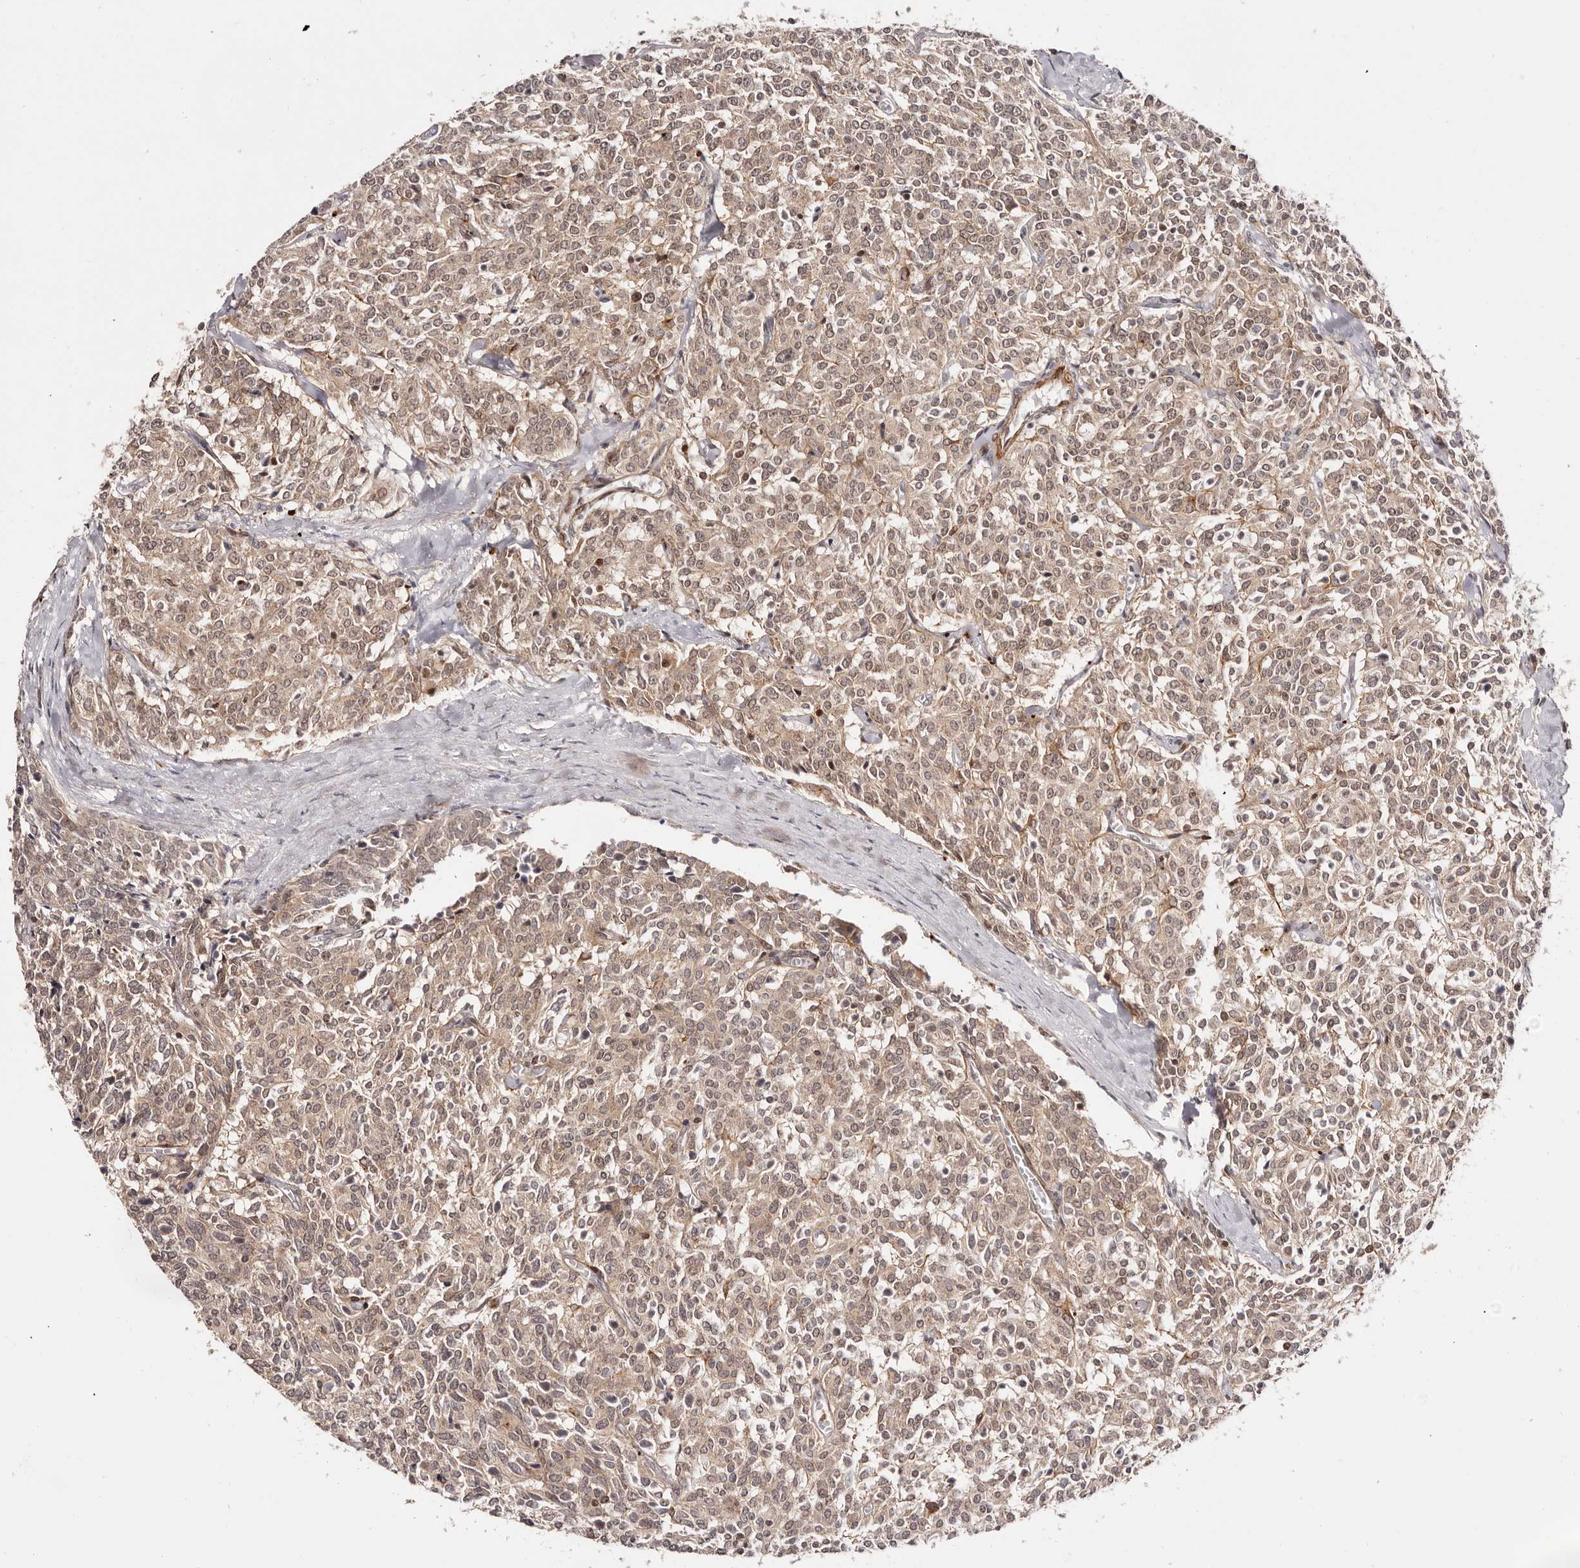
{"staining": {"intensity": "moderate", "quantity": ">75%", "location": "cytoplasmic/membranous,nuclear"}, "tissue": "carcinoid", "cell_type": "Tumor cells", "image_type": "cancer", "snomed": [{"axis": "morphology", "description": "Carcinoid, malignant, NOS"}, {"axis": "topography", "description": "Lung"}], "caption": "Brown immunohistochemical staining in carcinoid (malignant) exhibits moderate cytoplasmic/membranous and nuclear expression in approximately >75% of tumor cells.", "gene": "MICAL2", "patient": {"sex": "female", "age": 46}}